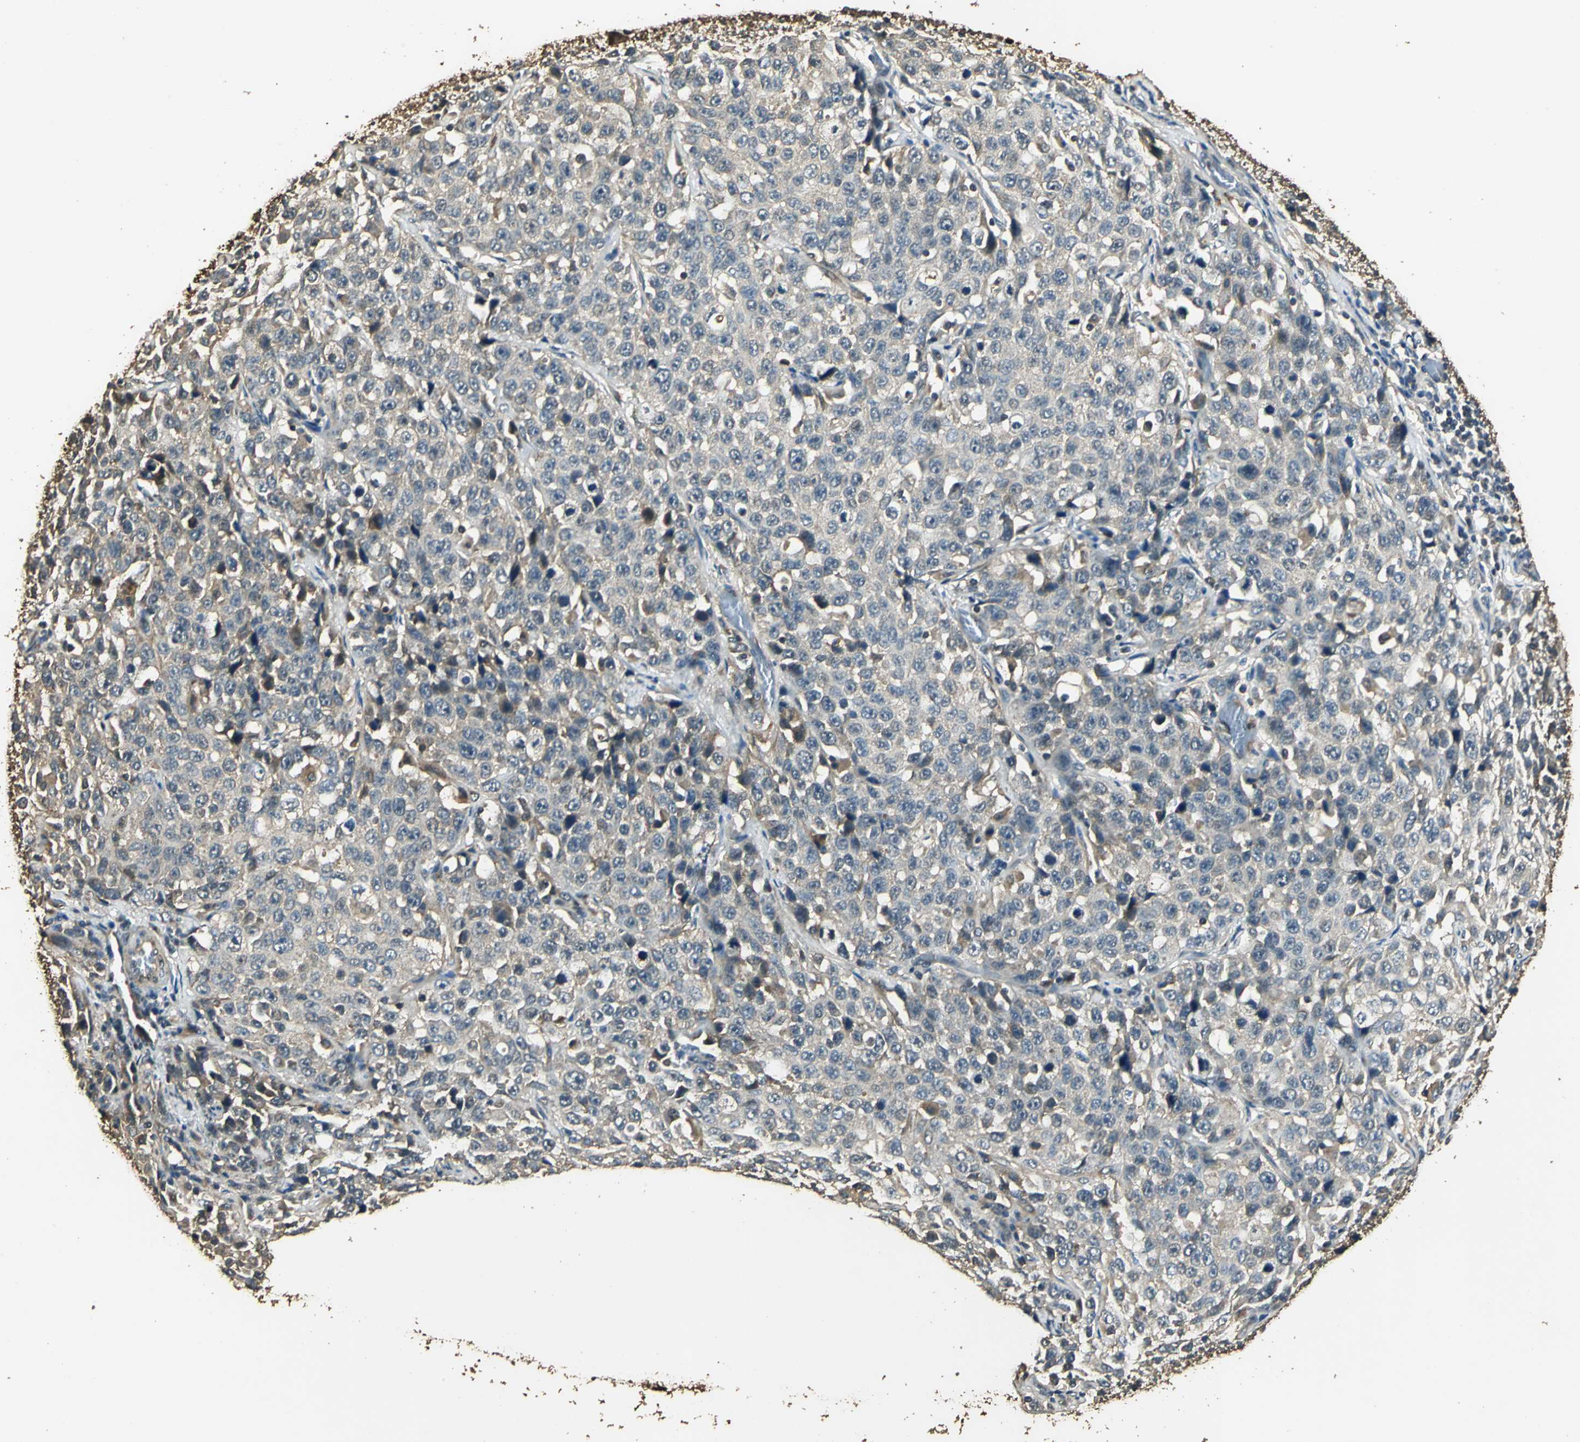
{"staining": {"intensity": "weak", "quantity": ">75%", "location": "cytoplasmic/membranous"}, "tissue": "stomach cancer", "cell_type": "Tumor cells", "image_type": "cancer", "snomed": [{"axis": "morphology", "description": "Normal tissue, NOS"}, {"axis": "morphology", "description": "Adenocarcinoma, NOS"}, {"axis": "topography", "description": "Stomach"}], "caption": "Immunohistochemistry (IHC) (DAB (3,3'-diaminobenzidine)) staining of human stomach cancer (adenocarcinoma) shows weak cytoplasmic/membranous protein positivity in approximately >75% of tumor cells.", "gene": "TMPRSS4", "patient": {"sex": "male", "age": 48}}